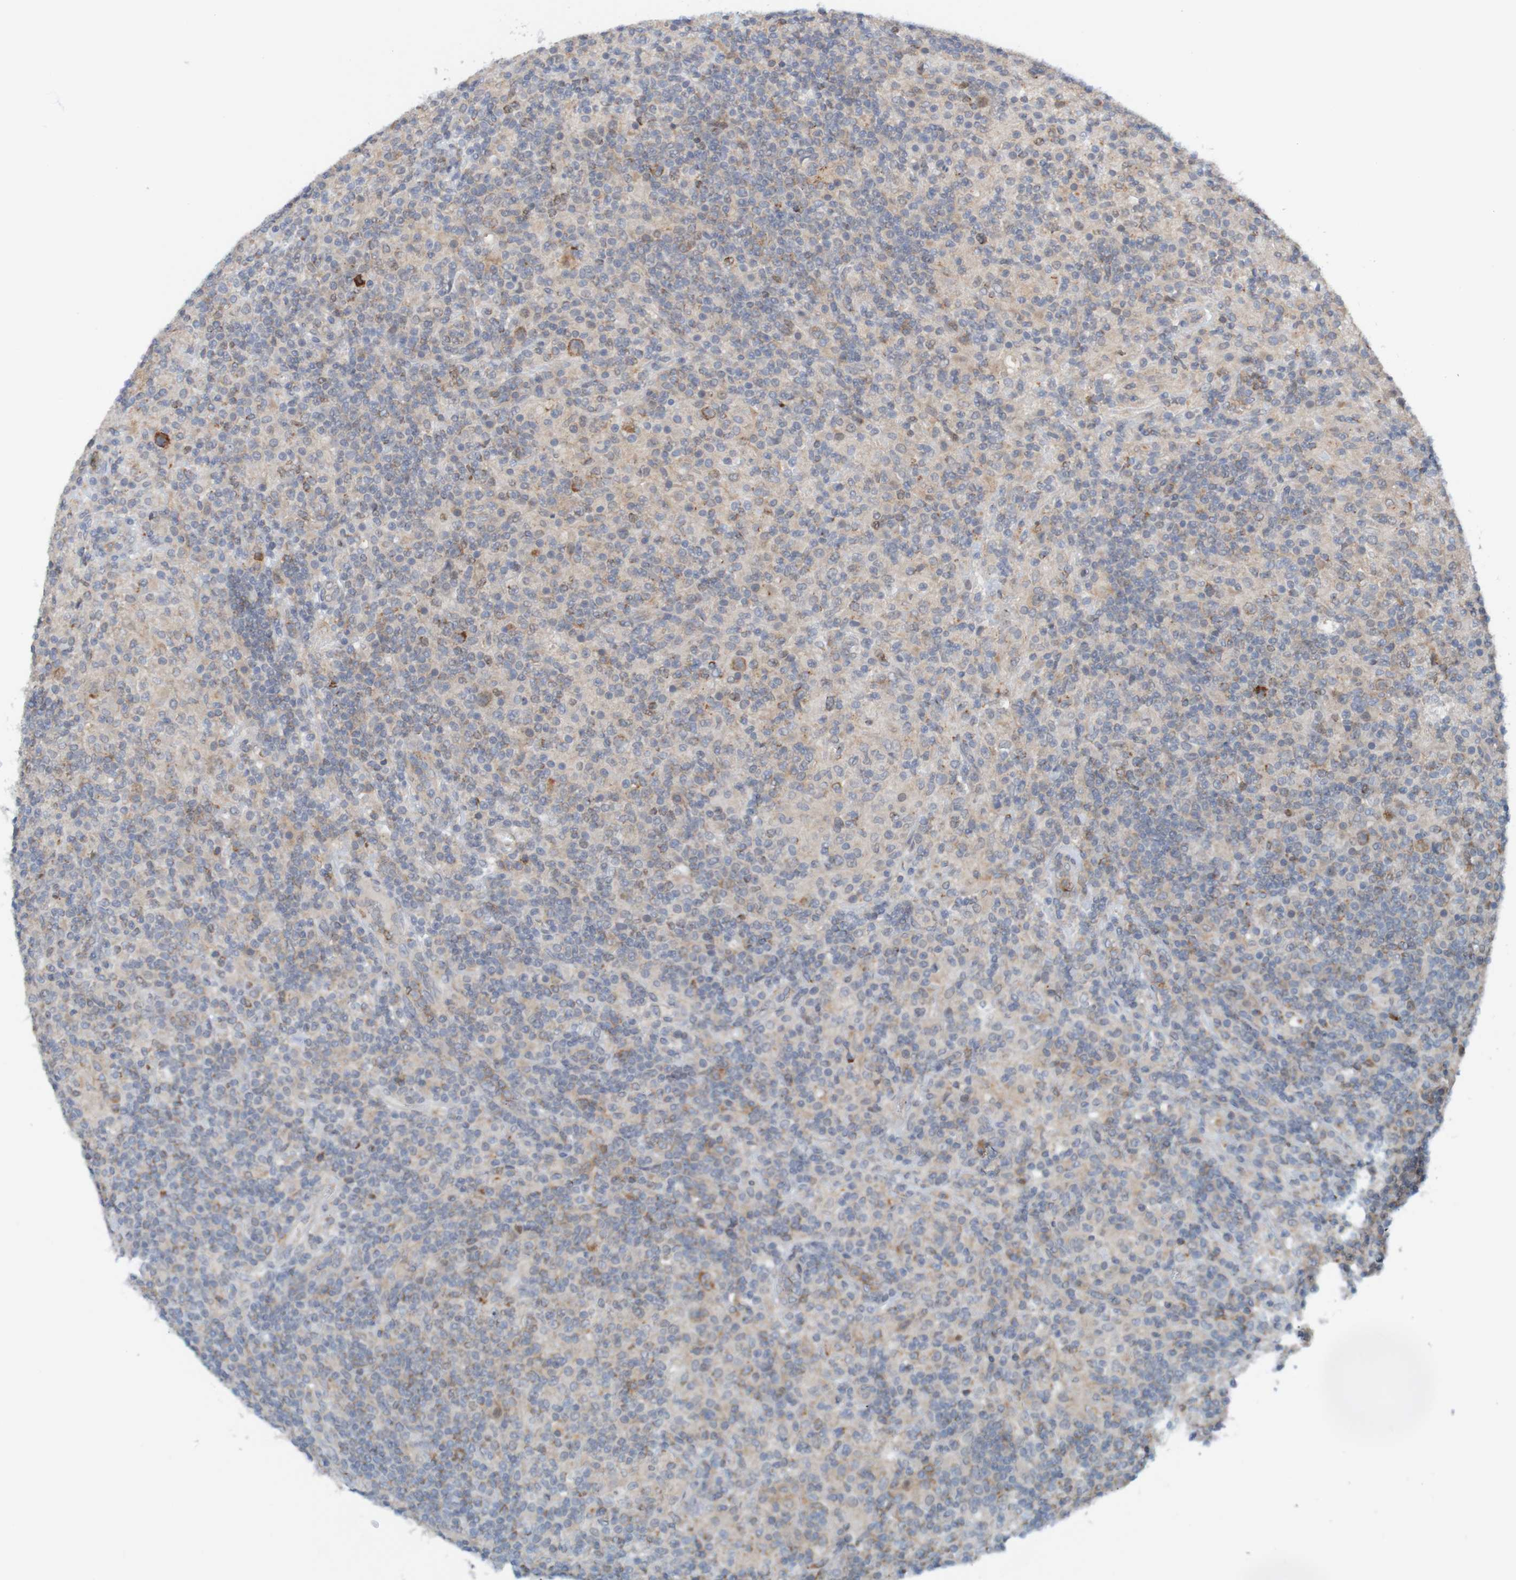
{"staining": {"intensity": "negative", "quantity": "none", "location": "none"}, "tissue": "lymphoma", "cell_type": "Tumor cells", "image_type": "cancer", "snomed": [{"axis": "morphology", "description": "Hodgkin's disease, NOS"}, {"axis": "topography", "description": "Lymph node"}], "caption": "Hodgkin's disease stained for a protein using immunohistochemistry (IHC) exhibits no positivity tumor cells.", "gene": "NAV2", "patient": {"sex": "male", "age": 70}}